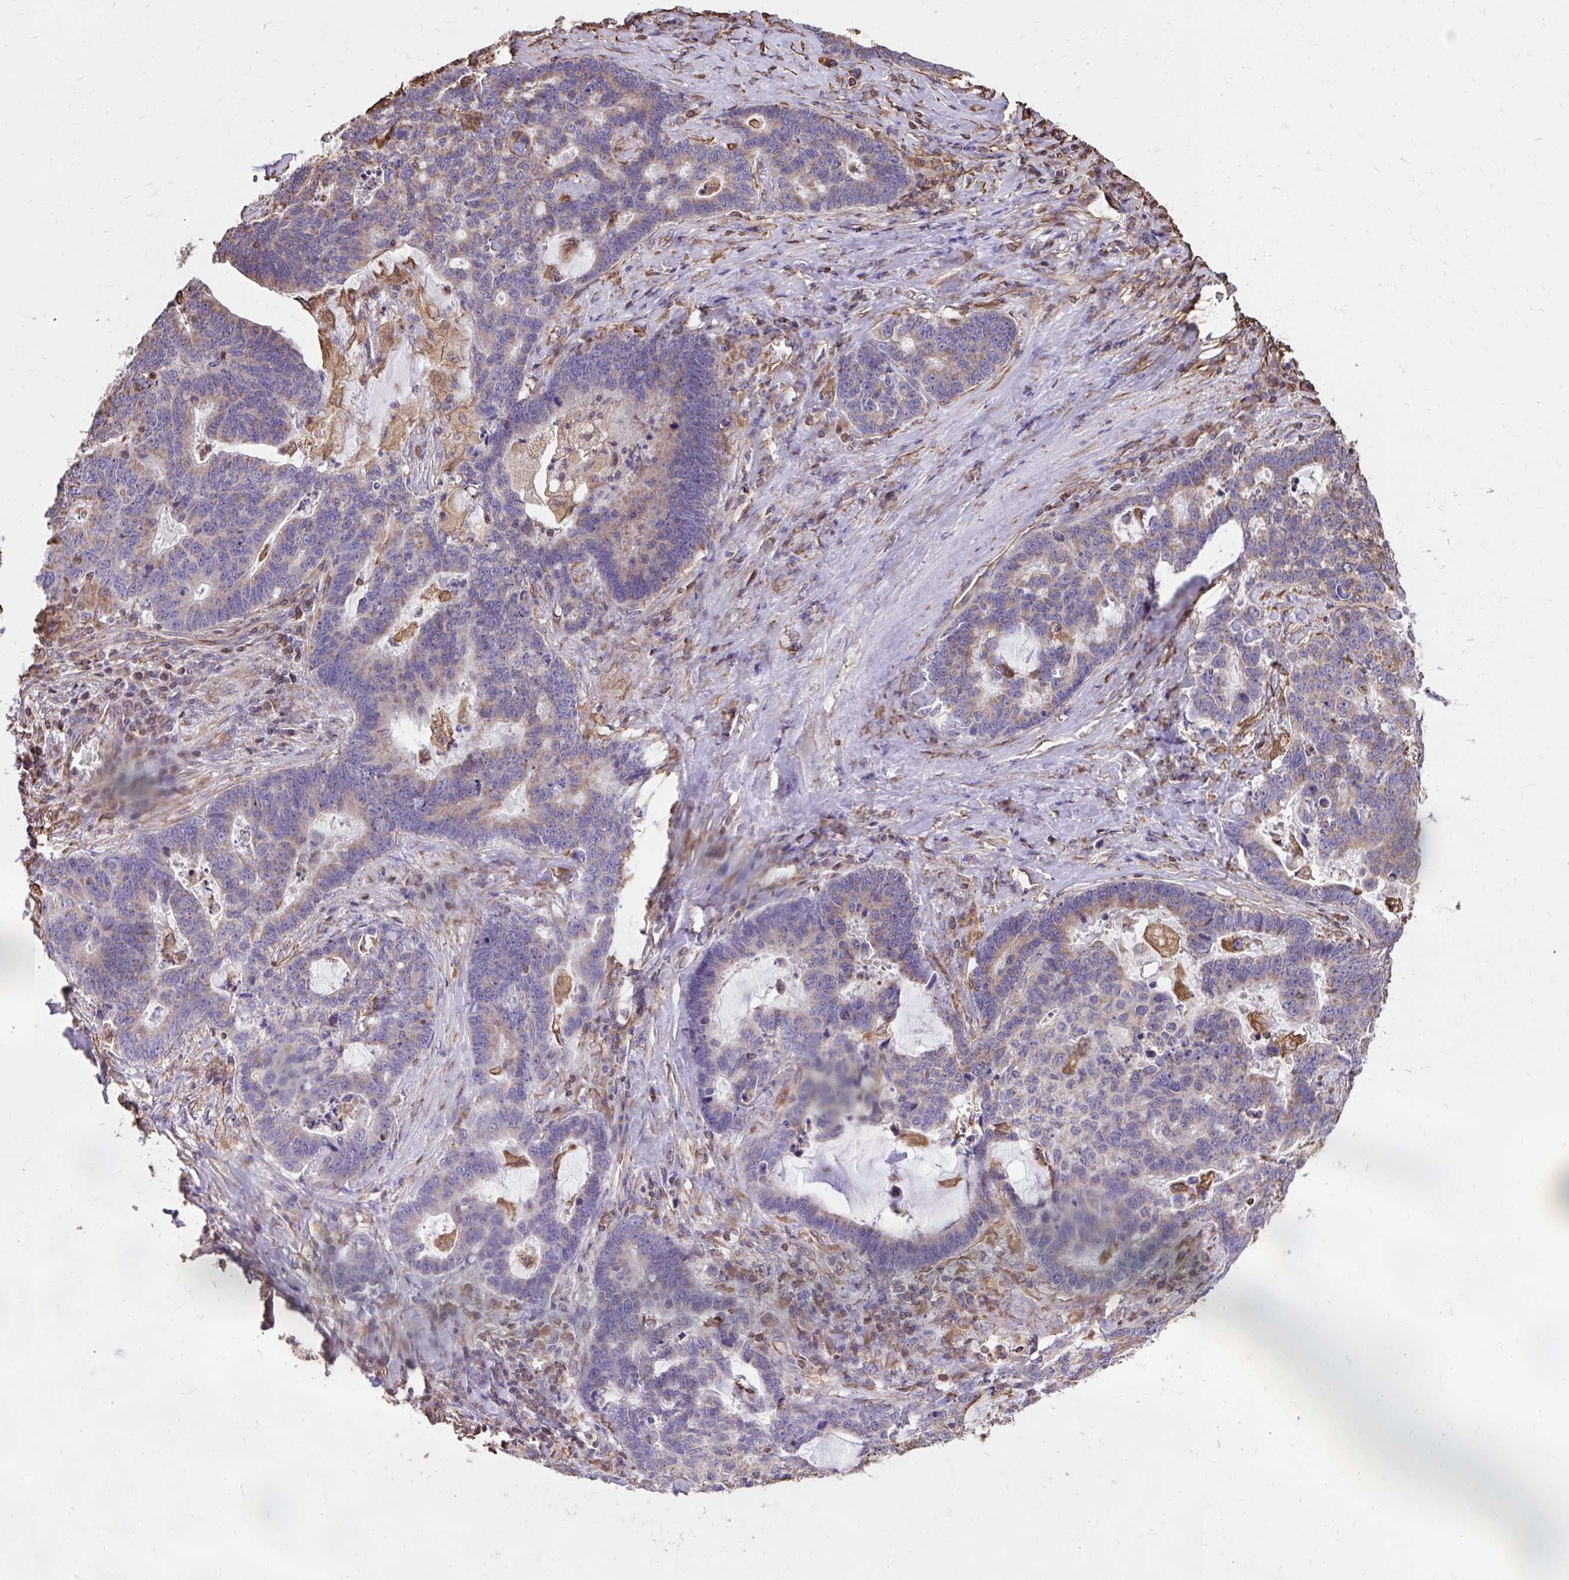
{"staining": {"intensity": "weak", "quantity": "25%-75%", "location": "cytoplasmic/membranous"}, "tissue": "lung cancer", "cell_type": "Tumor cells", "image_type": "cancer", "snomed": [{"axis": "morphology", "description": "Aneuploidy"}, {"axis": "morphology", "description": "Adenocarcinoma, NOS"}, {"axis": "morphology", "description": "Adenocarcinoma primary or metastatic"}, {"axis": "topography", "description": "Lung"}], "caption": "Brown immunohistochemical staining in lung cancer (adenocarcinoma) shows weak cytoplasmic/membranous staining in approximately 25%-75% of tumor cells.", "gene": "RNF103", "patient": {"sex": "female", "age": 75}}